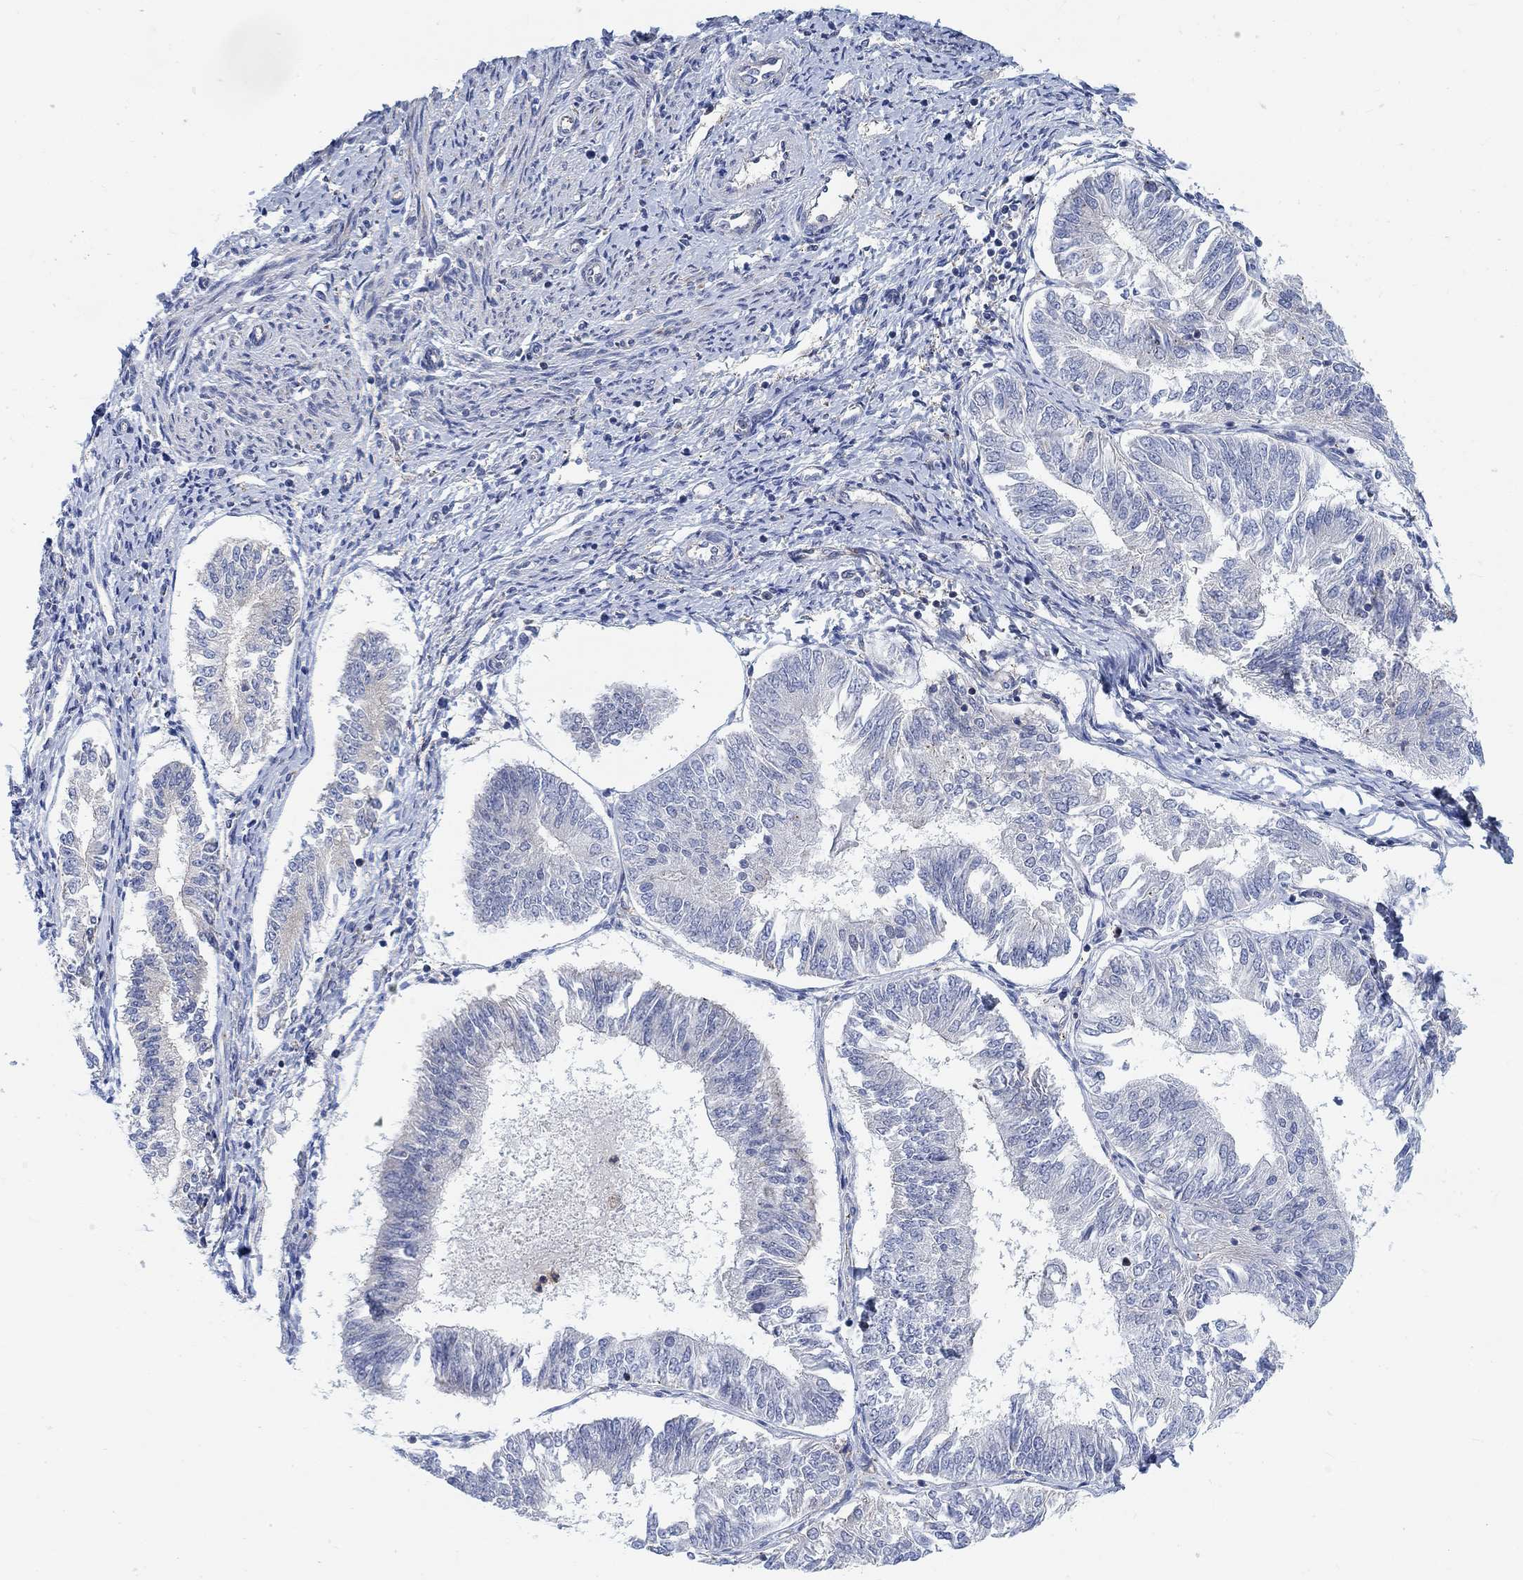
{"staining": {"intensity": "negative", "quantity": "none", "location": "none"}, "tissue": "endometrial cancer", "cell_type": "Tumor cells", "image_type": "cancer", "snomed": [{"axis": "morphology", "description": "Adenocarcinoma, NOS"}, {"axis": "topography", "description": "Endometrium"}], "caption": "Adenocarcinoma (endometrial) stained for a protein using IHC demonstrates no positivity tumor cells.", "gene": "PMFBP1", "patient": {"sex": "female", "age": 58}}